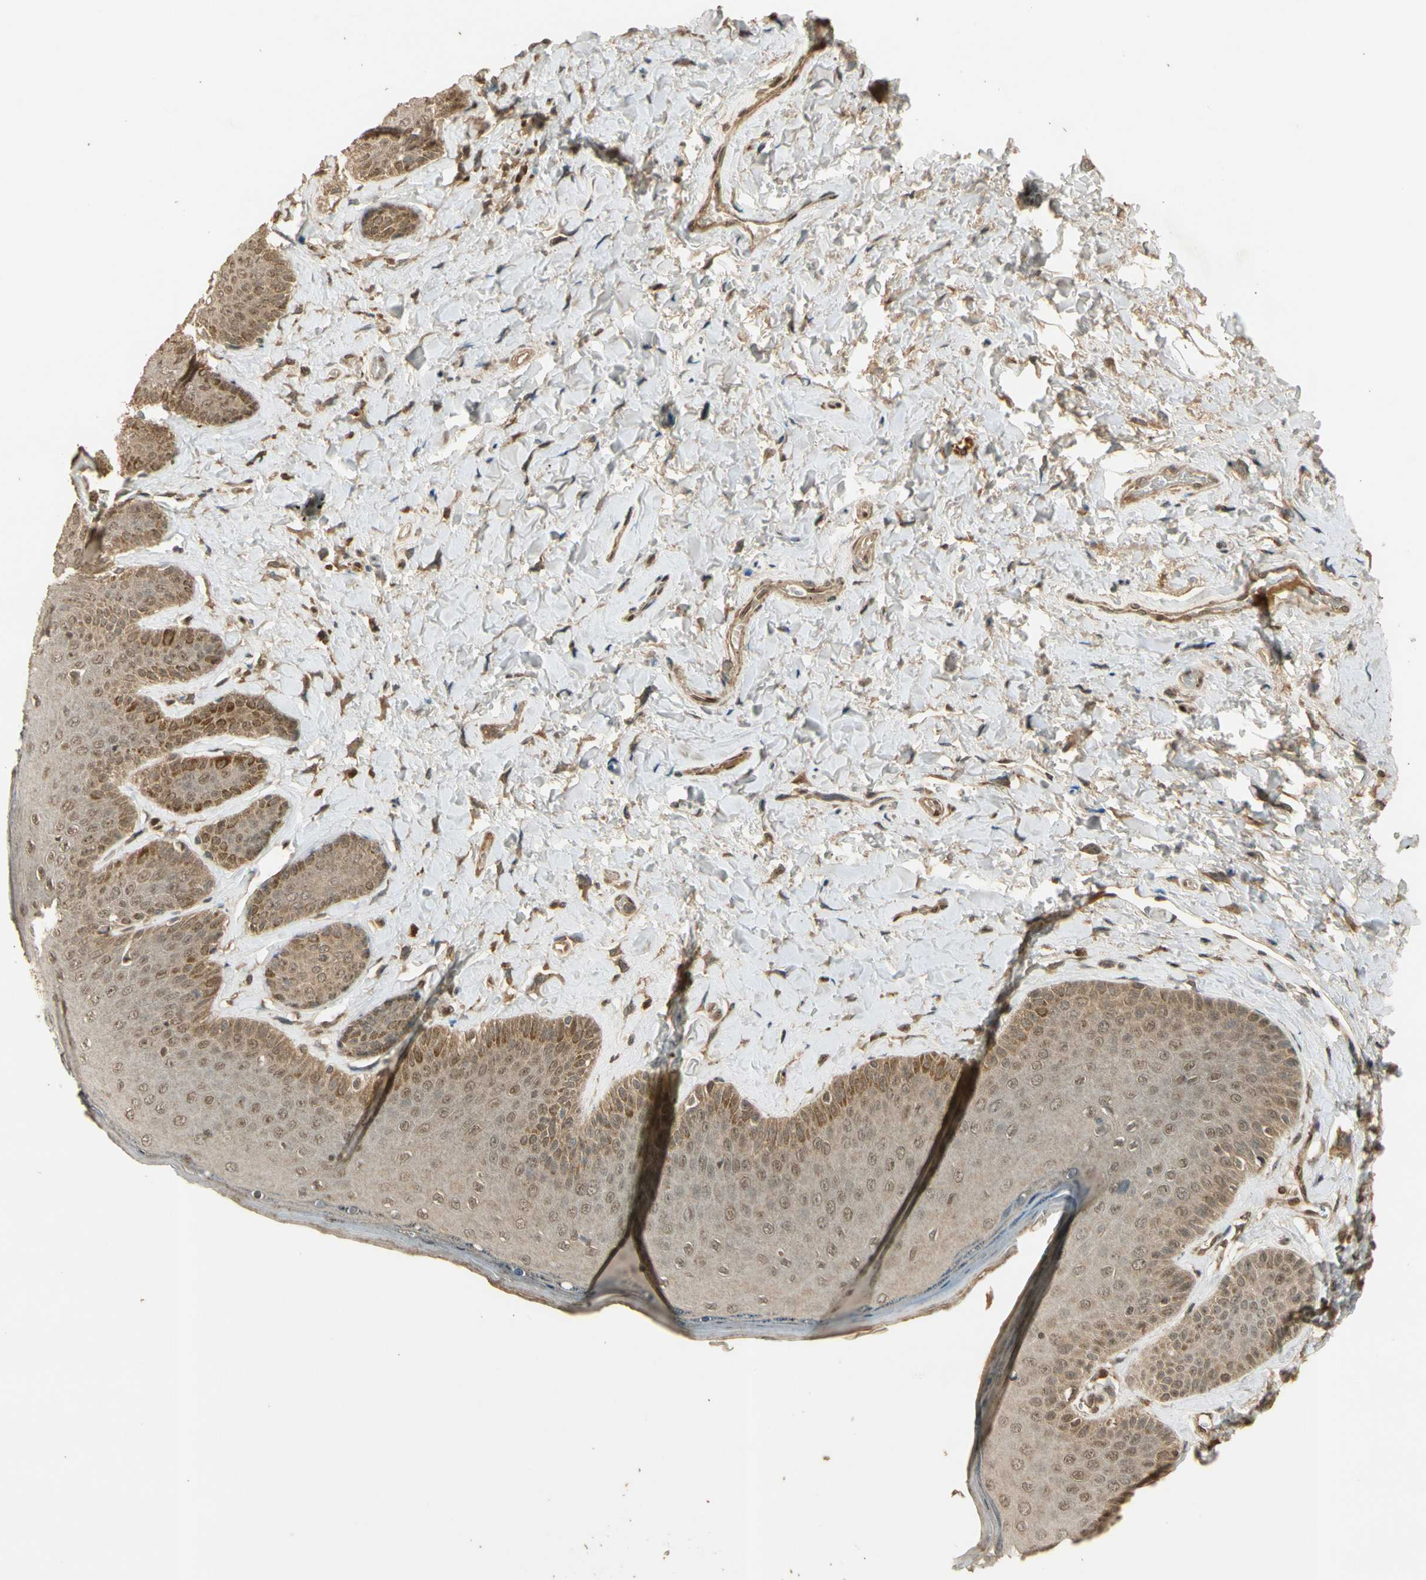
{"staining": {"intensity": "moderate", "quantity": ">75%", "location": "cytoplasmic/membranous,nuclear"}, "tissue": "skin", "cell_type": "Epidermal cells", "image_type": "normal", "snomed": [{"axis": "morphology", "description": "Normal tissue, NOS"}, {"axis": "topography", "description": "Anal"}], "caption": "A high-resolution photomicrograph shows immunohistochemistry staining of benign skin, which reveals moderate cytoplasmic/membranous,nuclear positivity in about >75% of epidermal cells.", "gene": "GMEB2", "patient": {"sex": "male", "age": 69}}